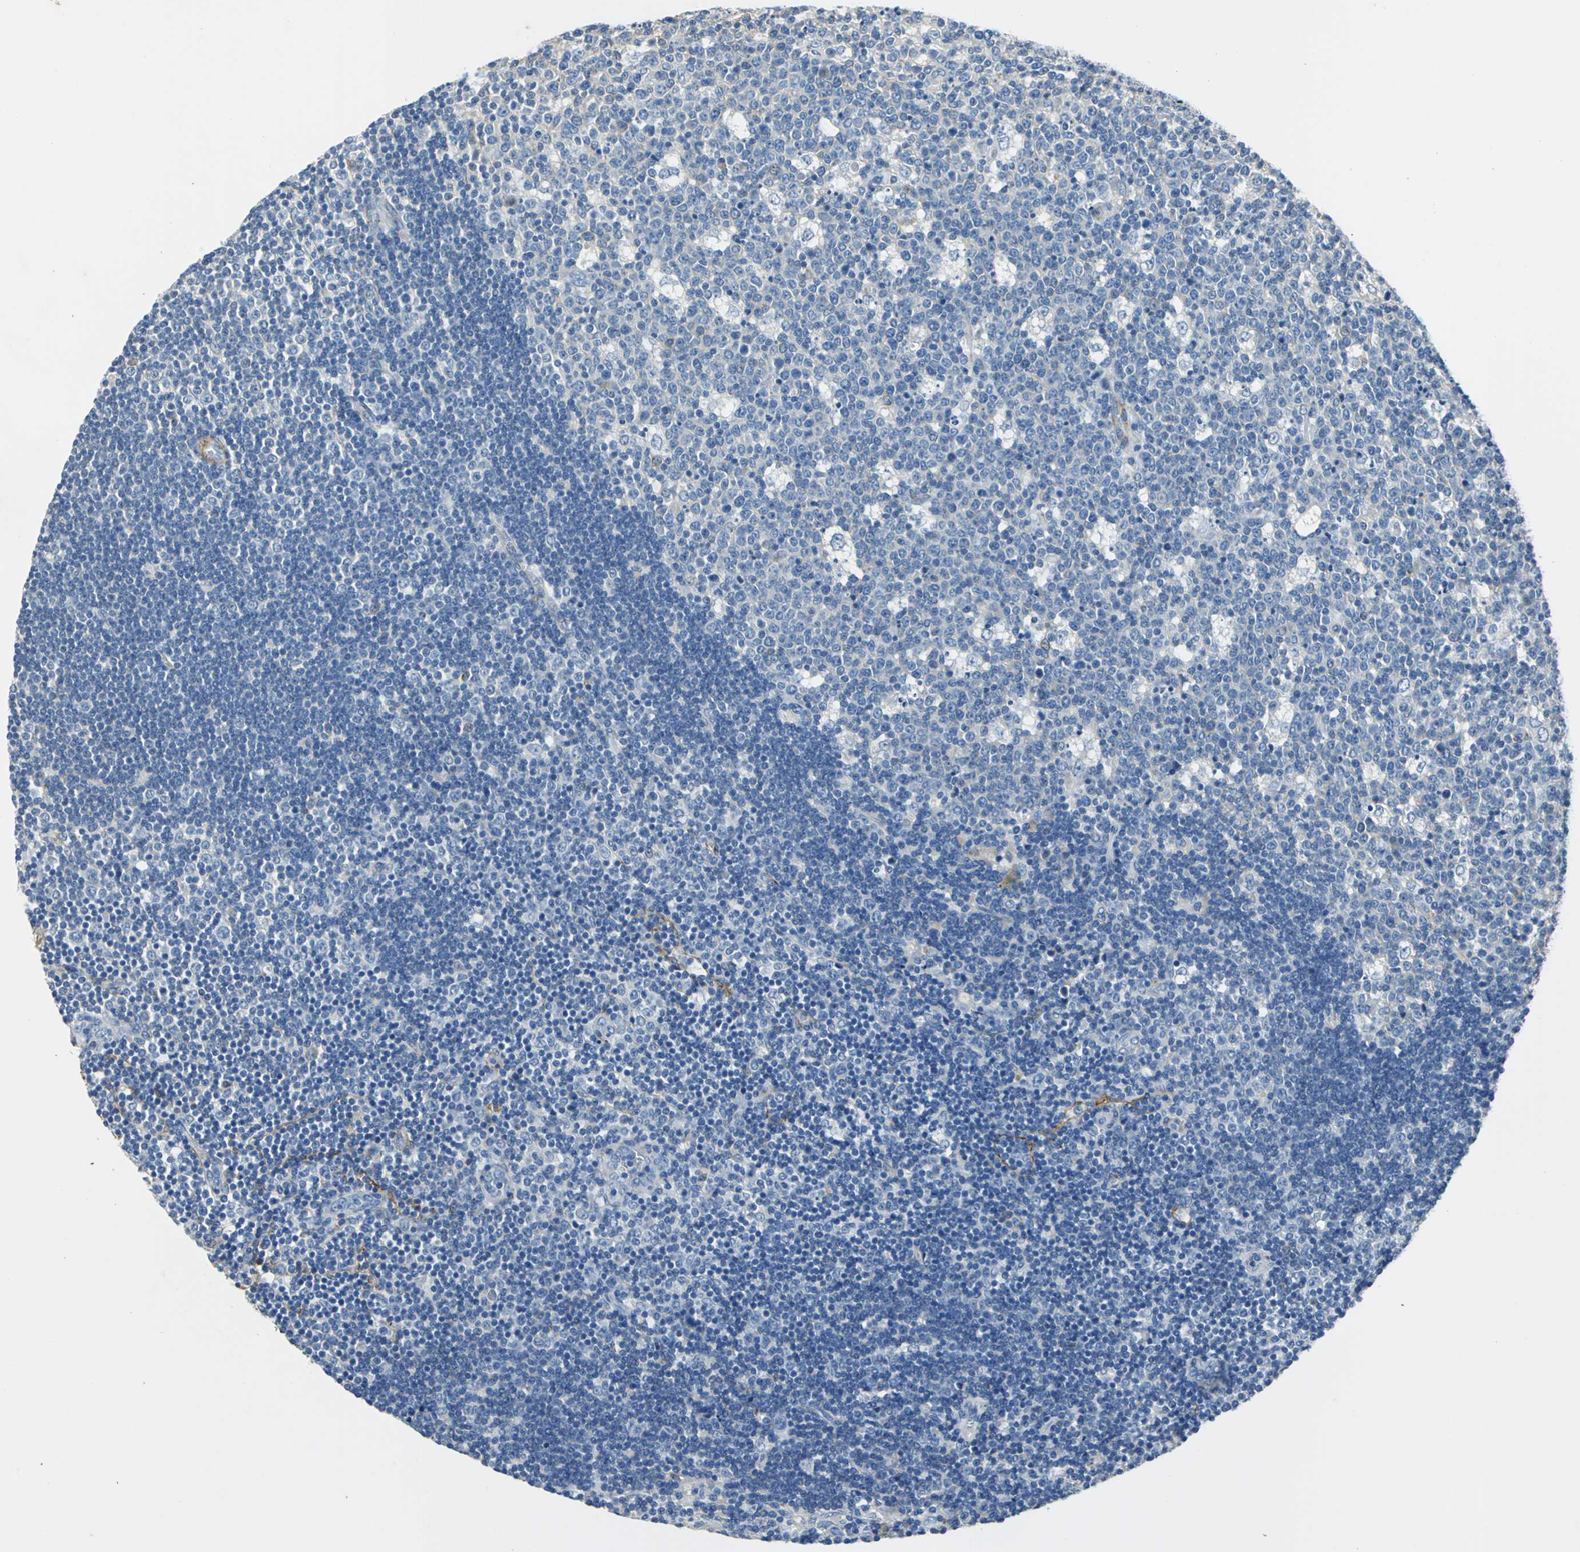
{"staining": {"intensity": "negative", "quantity": "none", "location": "none"}, "tissue": "lymph node", "cell_type": "Germinal center cells", "image_type": "normal", "snomed": [{"axis": "morphology", "description": "Normal tissue, NOS"}, {"axis": "topography", "description": "Lymph node"}, {"axis": "topography", "description": "Salivary gland"}], "caption": "An image of lymph node stained for a protein demonstrates no brown staining in germinal center cells. (IHC, brightfield microscopy, high magnification).", "gene": "AKAP12", "patient": {"sex": "male", "age": 8}}